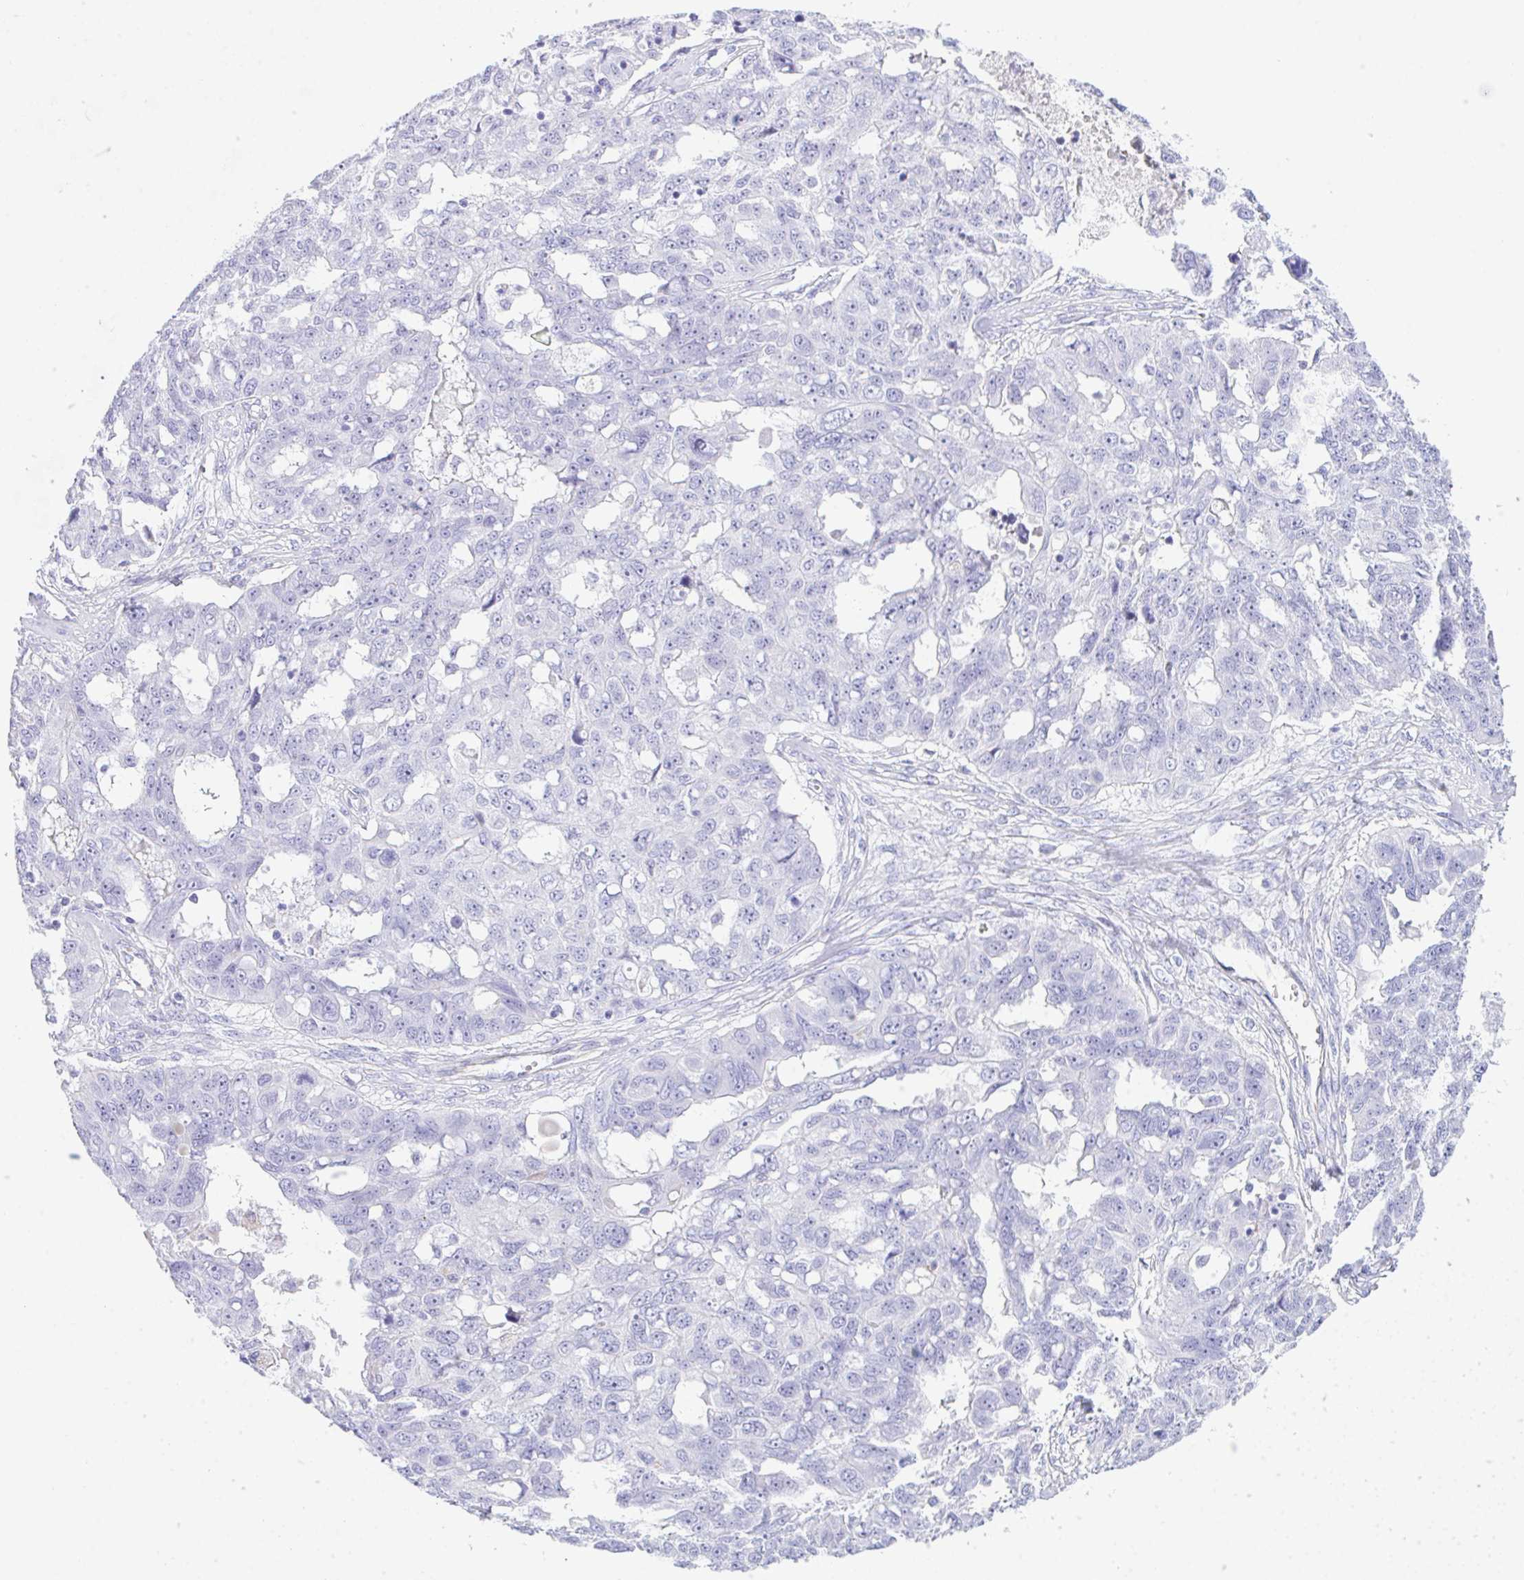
{"staining": {"intensity": "negative", "quantity": "none", "location": "none"}, "tissue": "ovarian cancer", "cell_type": "Tumor cells", "image_type": "cancer", "snomed": [{"axis": "morphology", "description": "Carcinoma, endometroid"}, {"axis": "topography", "description": "Ovary"}], "caption": "There is no significant staining in tumor cells of ovarian cancer (endometroid carcinoma).", "gene": "NDUFAF8", "patient": {"sex": "female", "age": 70}}